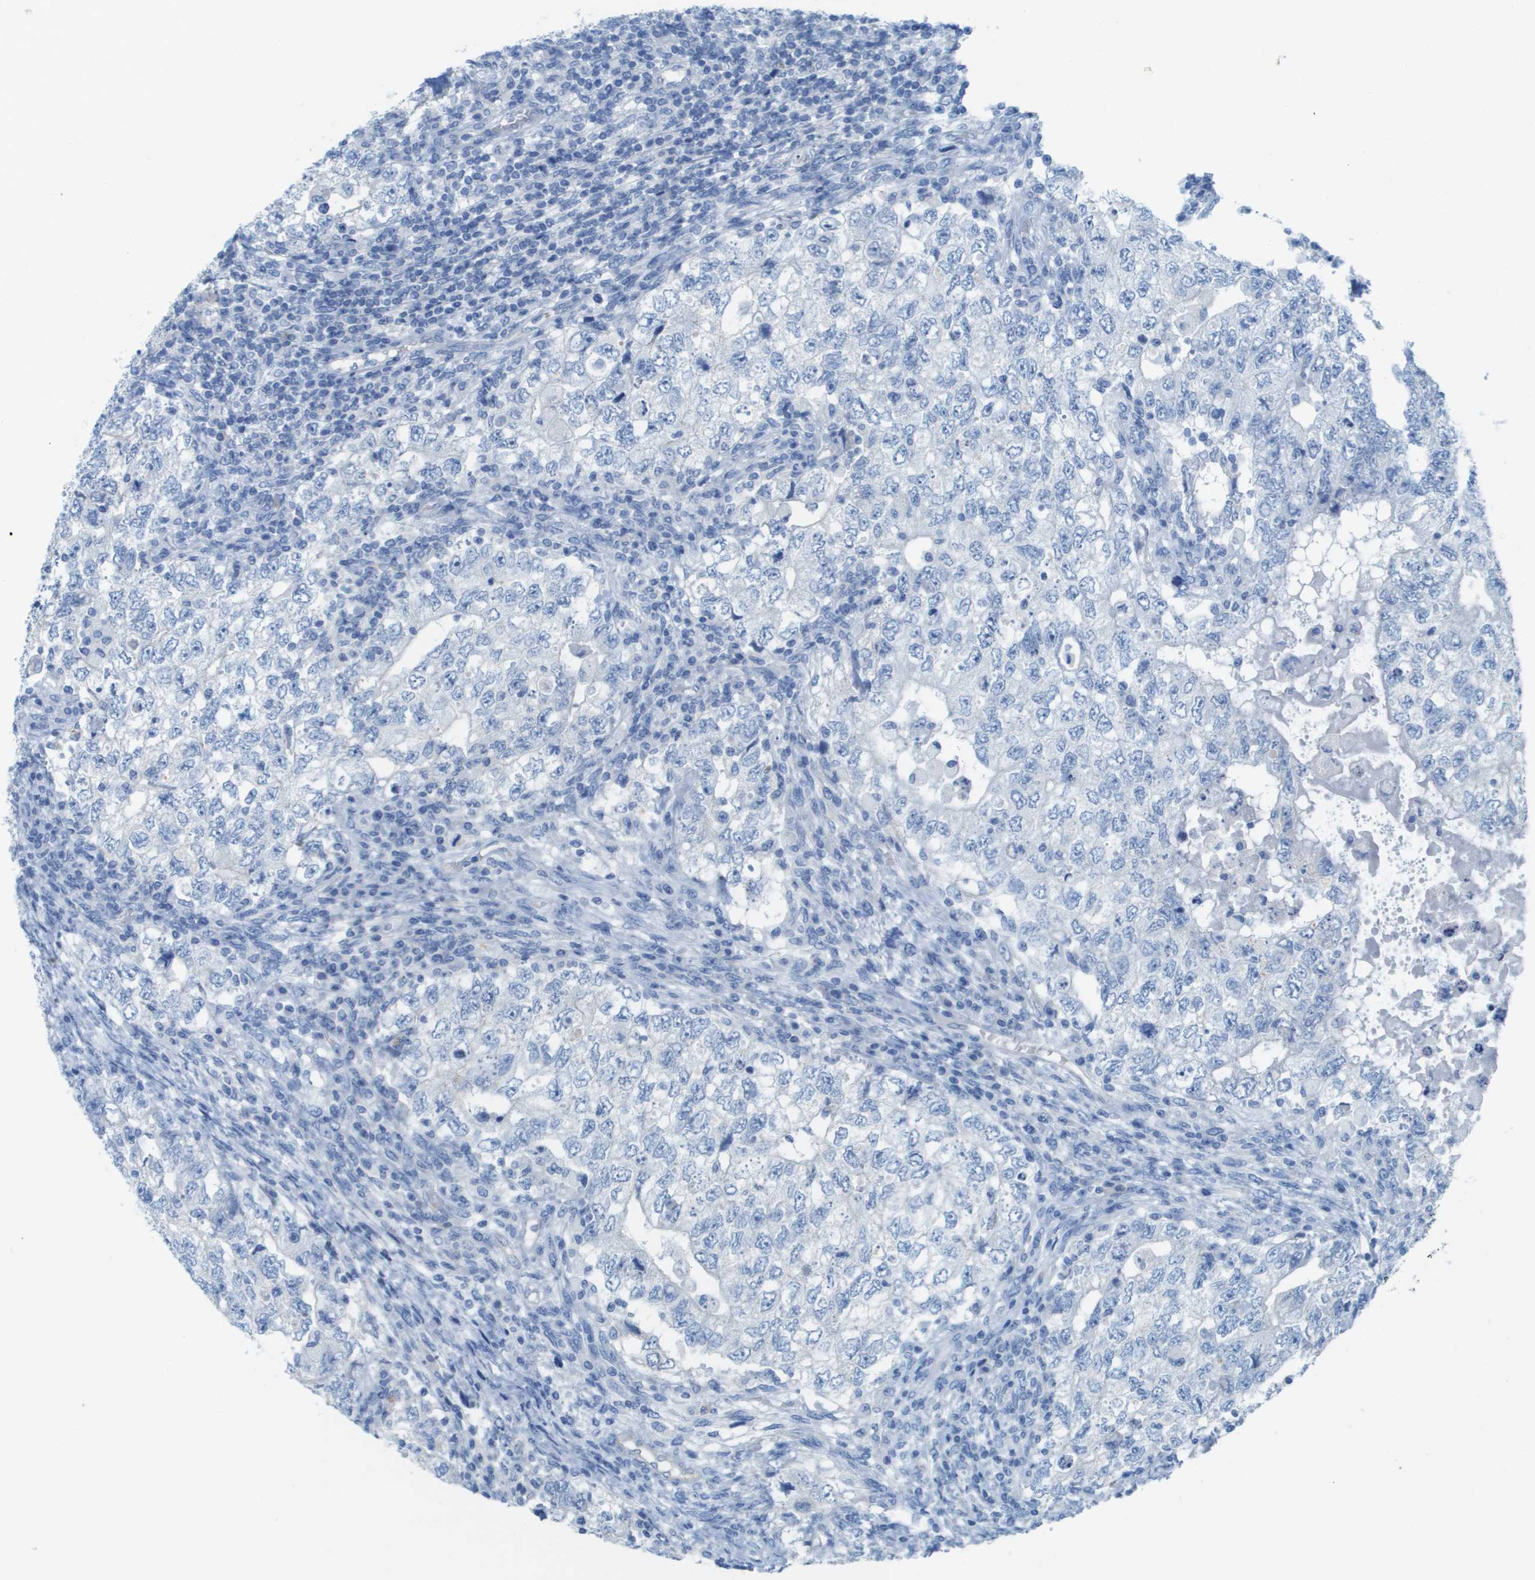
{"staining": {"intensity": "negative", "quantity": "none", "location": "none"}, "tissue": "testis cancer", "cell_type": "Tumor cells", "image_type": "cancer", "snomed": [{"axis": "morphology", "description": "Carcinoma, Embryonal, NOS"}, {"axis": "topography", "description": "Testis"}], "caption": "An immunohistochemistry (IHC) histopathology image of testis cancer (embryonal carcinoma) is shown. There is no staining in tumor cells of testis cancer (embryonal carcinoma).", "gene": "CD46", "patient": {"sex": "male", "age": 36}}